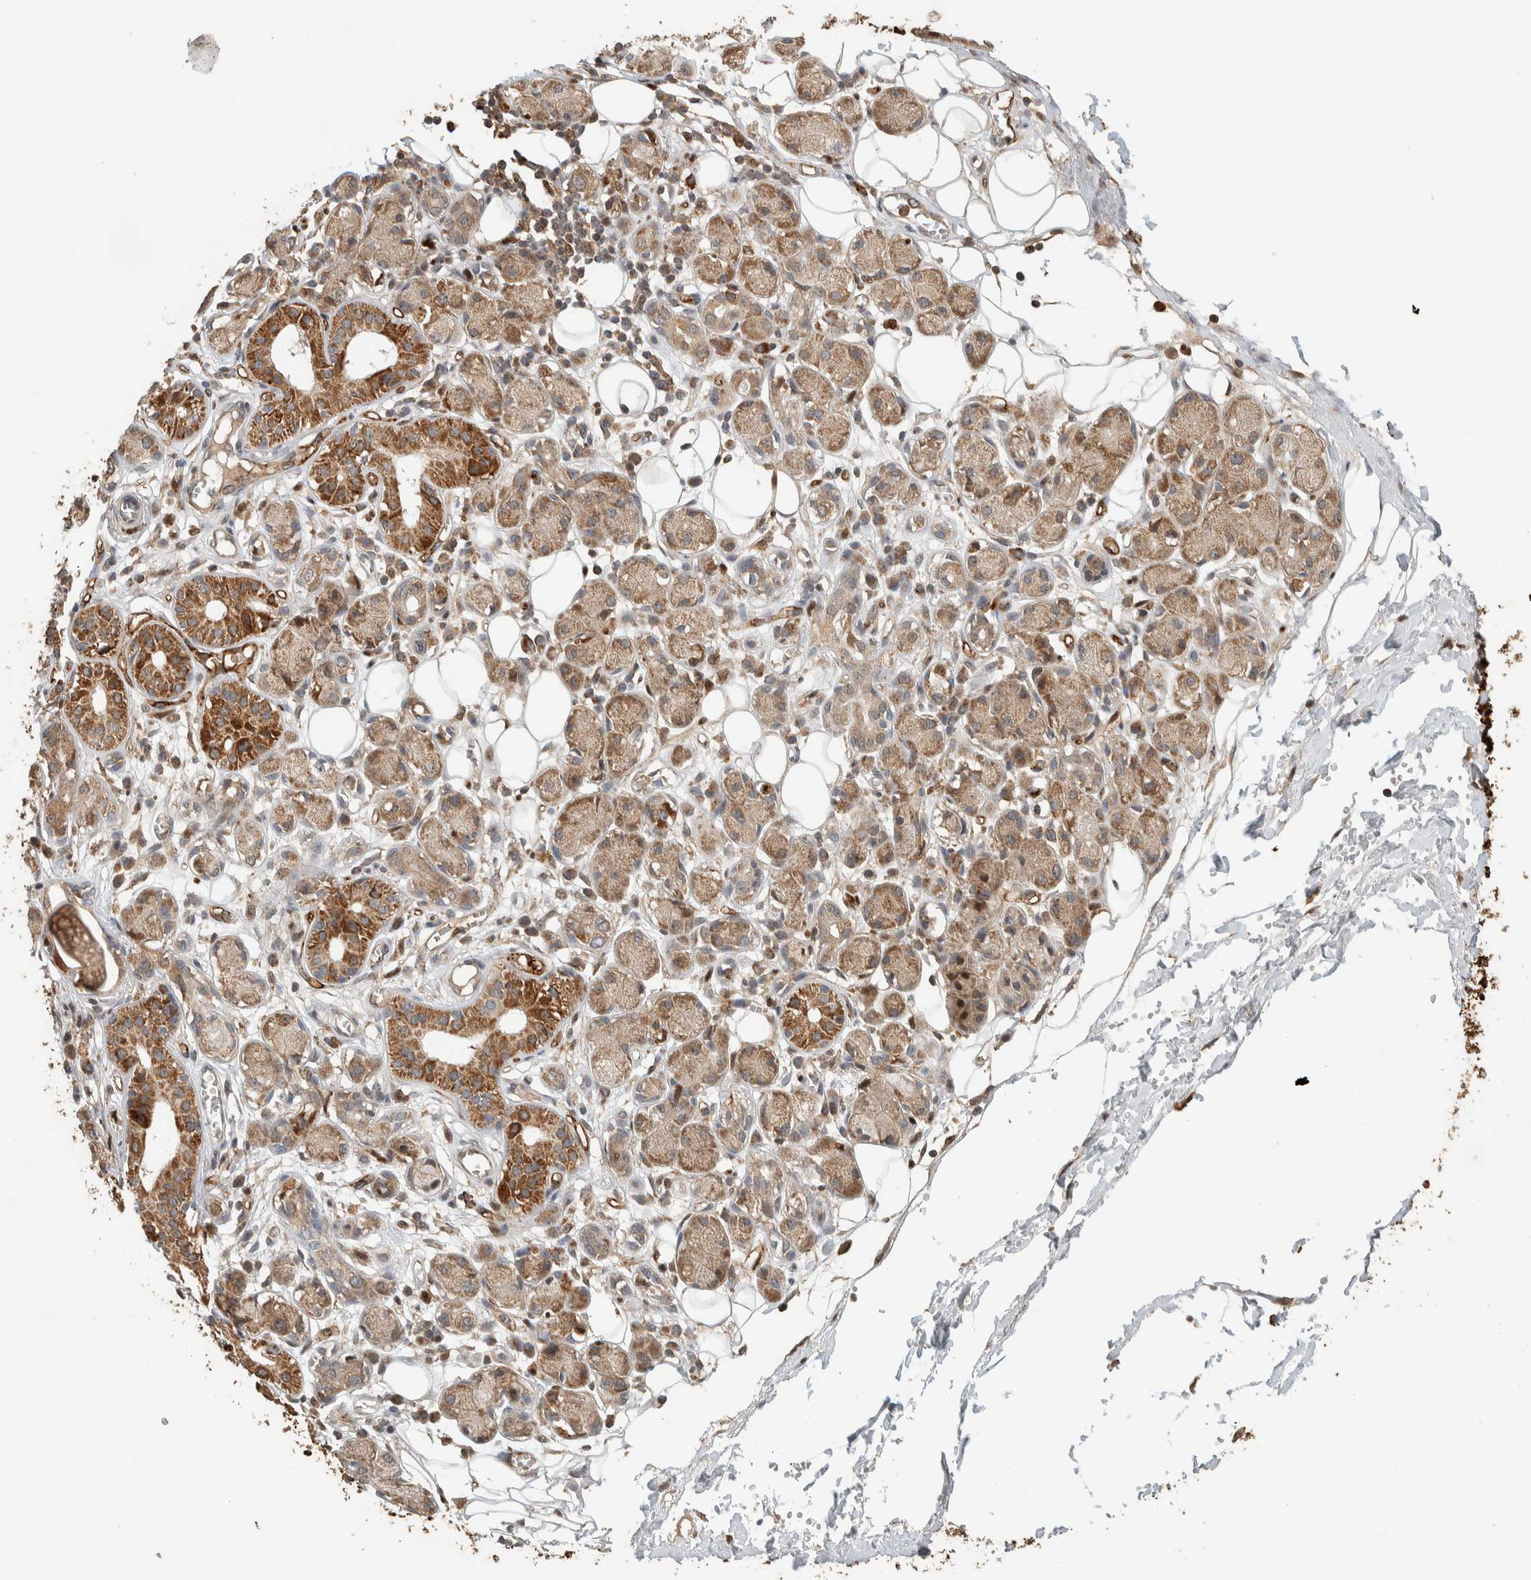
{"staining": {"intensity": "moderate", "quantity": "<25%", "location": "cytoplasmic/membranous"}, "tissue": "adipose tissue", "cell_type": "Adipocytes", "image_type": "normal", "snomed": [{"axis": "morphology", "description": "Normal tissue, NOS"}, {"axis": "morphology", "description": "Inflammation, NOS"}, {"axis": "topography", "description": "Vascular tissue"}, {"axis": "topography", "description": "Salivary gland"}], "caption": "A low amount of moderate cytoplasmic/membranous staining is present in approximately <25% of adipocytes in benign adipose tissue.", "gene": "VPS53", "patient": {"sex": "female", "age": 75}}